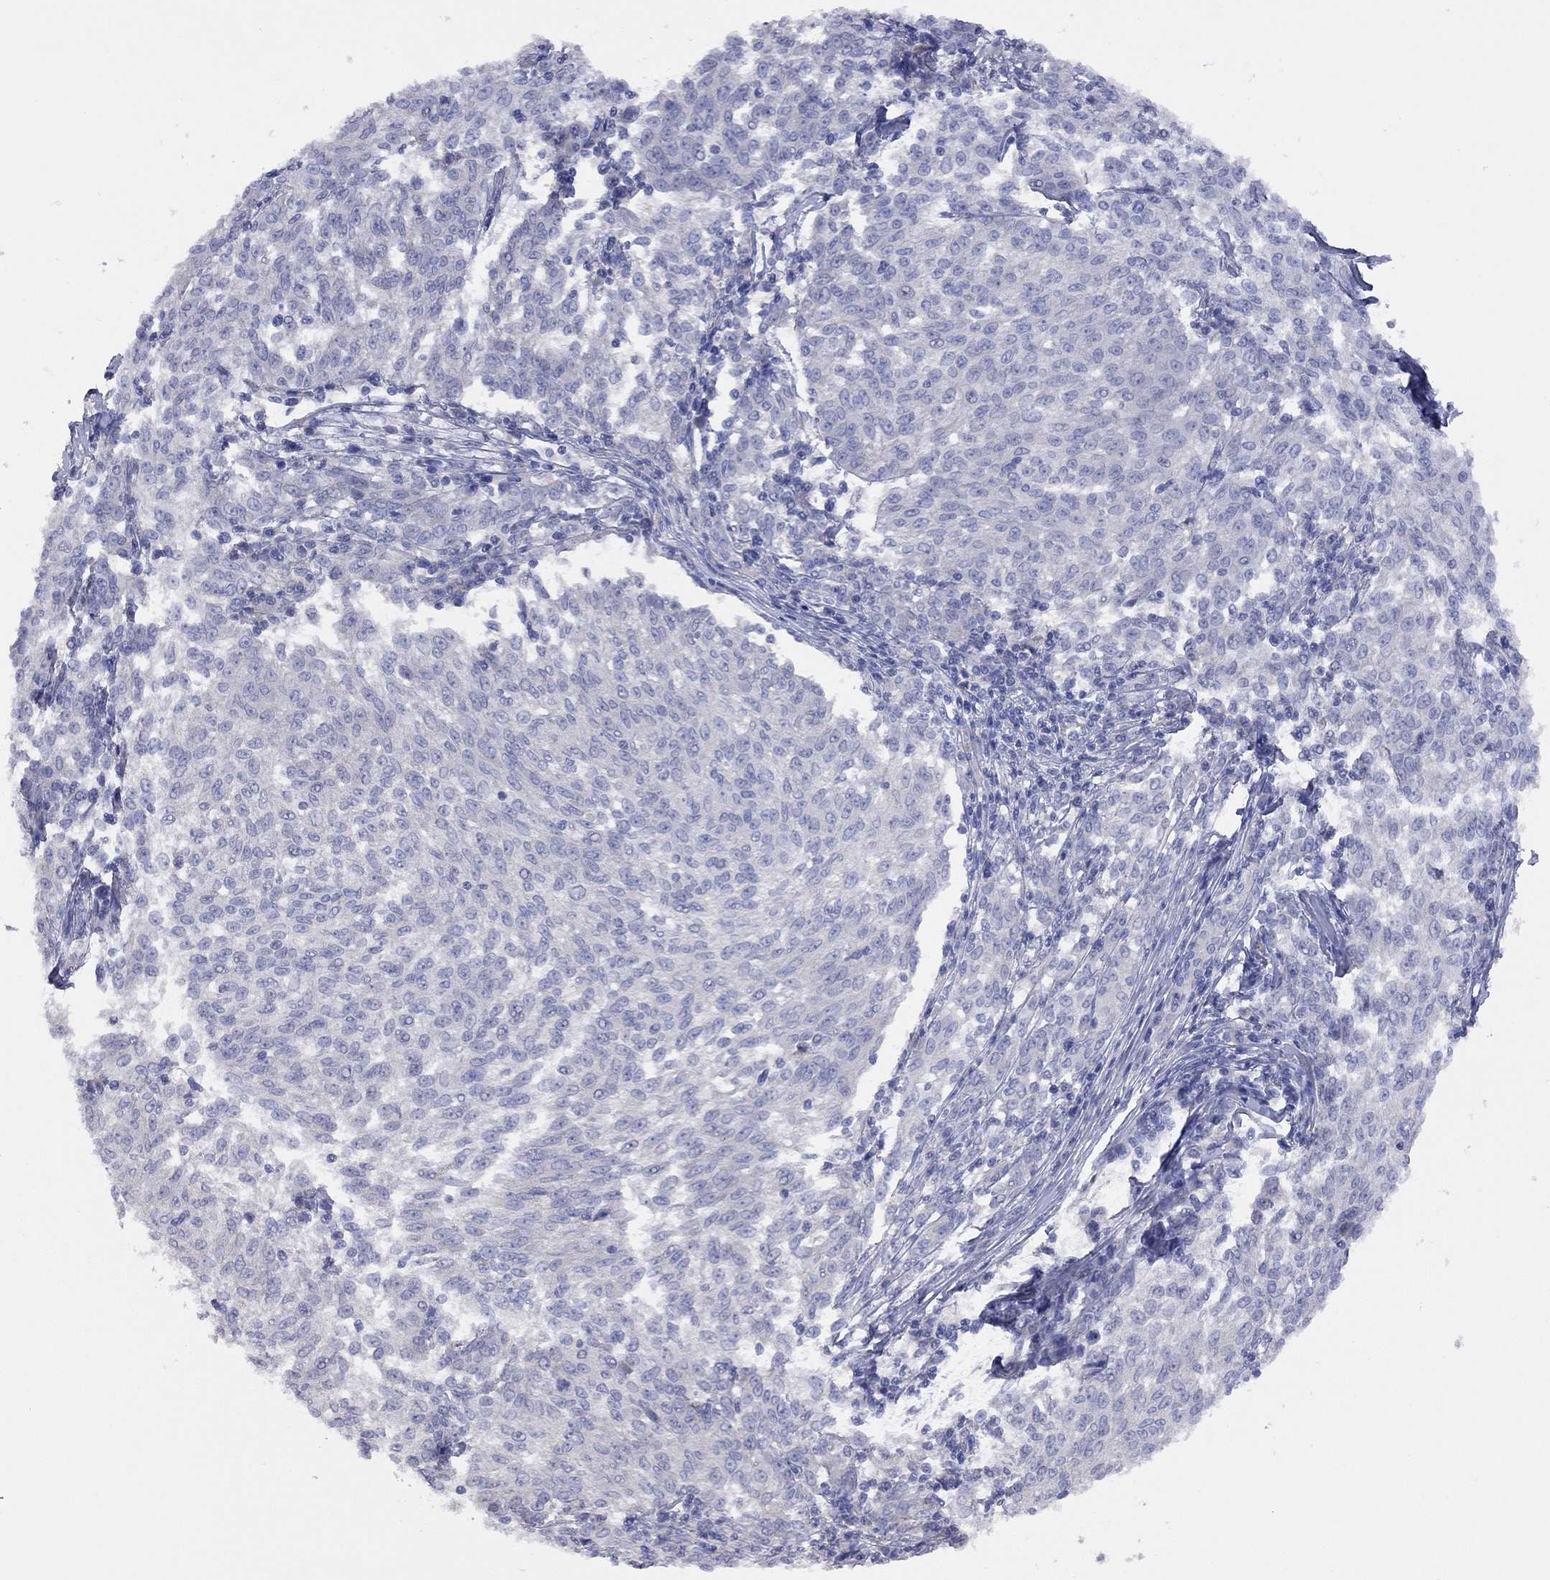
{"staining": {"intensity": "negative", "quantity": "none", "location": "none"}, "tissue": "melanoma", "cell_type": "Tumor cells", "image_type": "cancer", "snomed": [{"axis": "morphology", "description": "Malignant melanoma, NOS"}, {"axis": "topography", "description": "Skin"}], "caption": "Immunohistochemical staining of malignant melanoma reveals no significant positivity in tumor cells. (Brightfield microscopy of DAB (3,3'-diaminobenzidine) immunohistochemistry (IHC) at high magnification).", "gene": "KCNB1", "patient": {"sex": "female", "age": 72}}